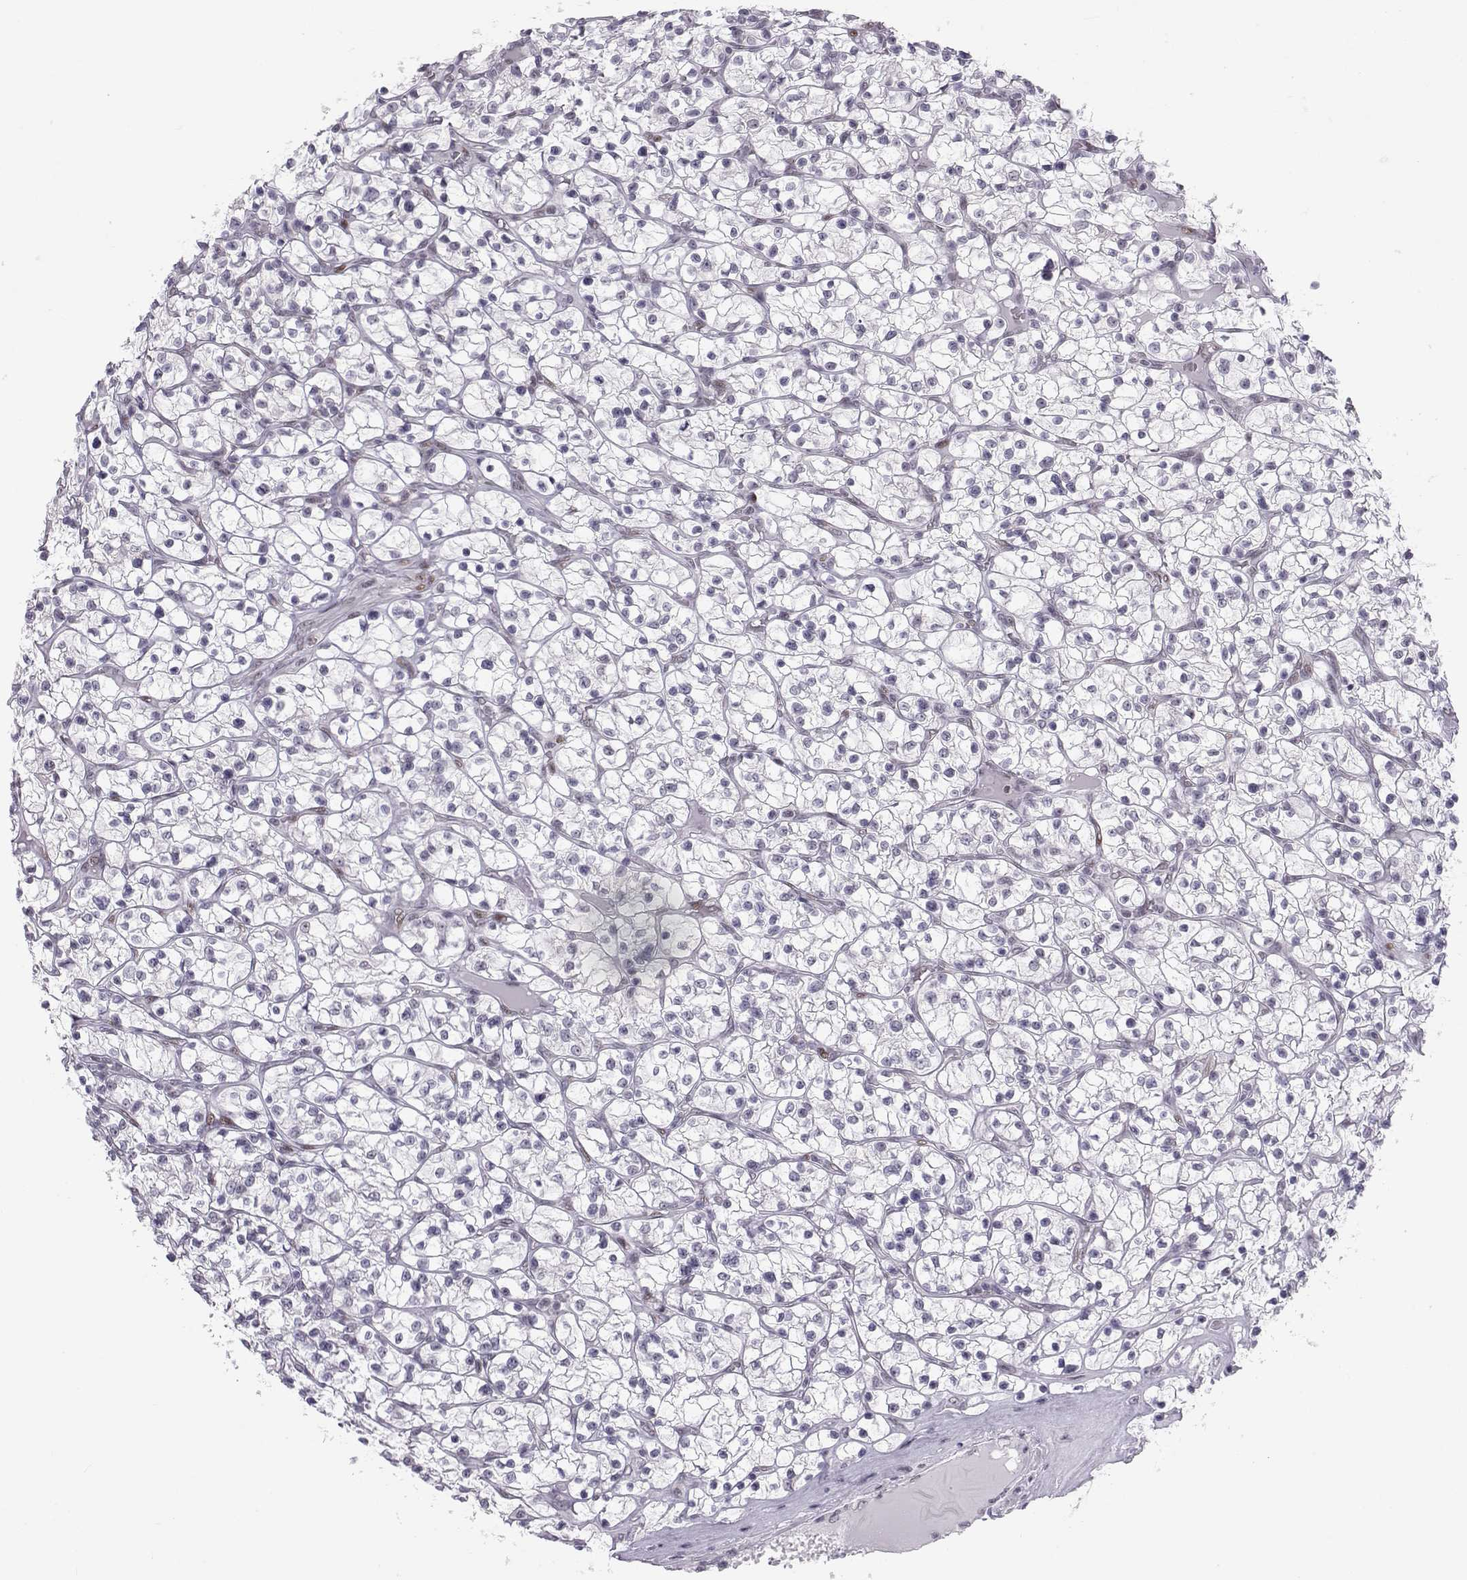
{"staining": {"intensity": "negative", "quantity": "none", "location": "none"}, "tissue": "renal cancer", "cell_type": "Tumor cells", "image_type": "cancer", "snomed": [{"axis": "morphology", "description": "Adenocarcinoma, NOS"}, {"axis": "topography", "description": "Kidney"}], "caption": "Renal cancer was stained to show a protein in brown. There is no significant expression in tumor cells.", "gene": "SIX6", "patient": {"sex": "female", "age": 64}}